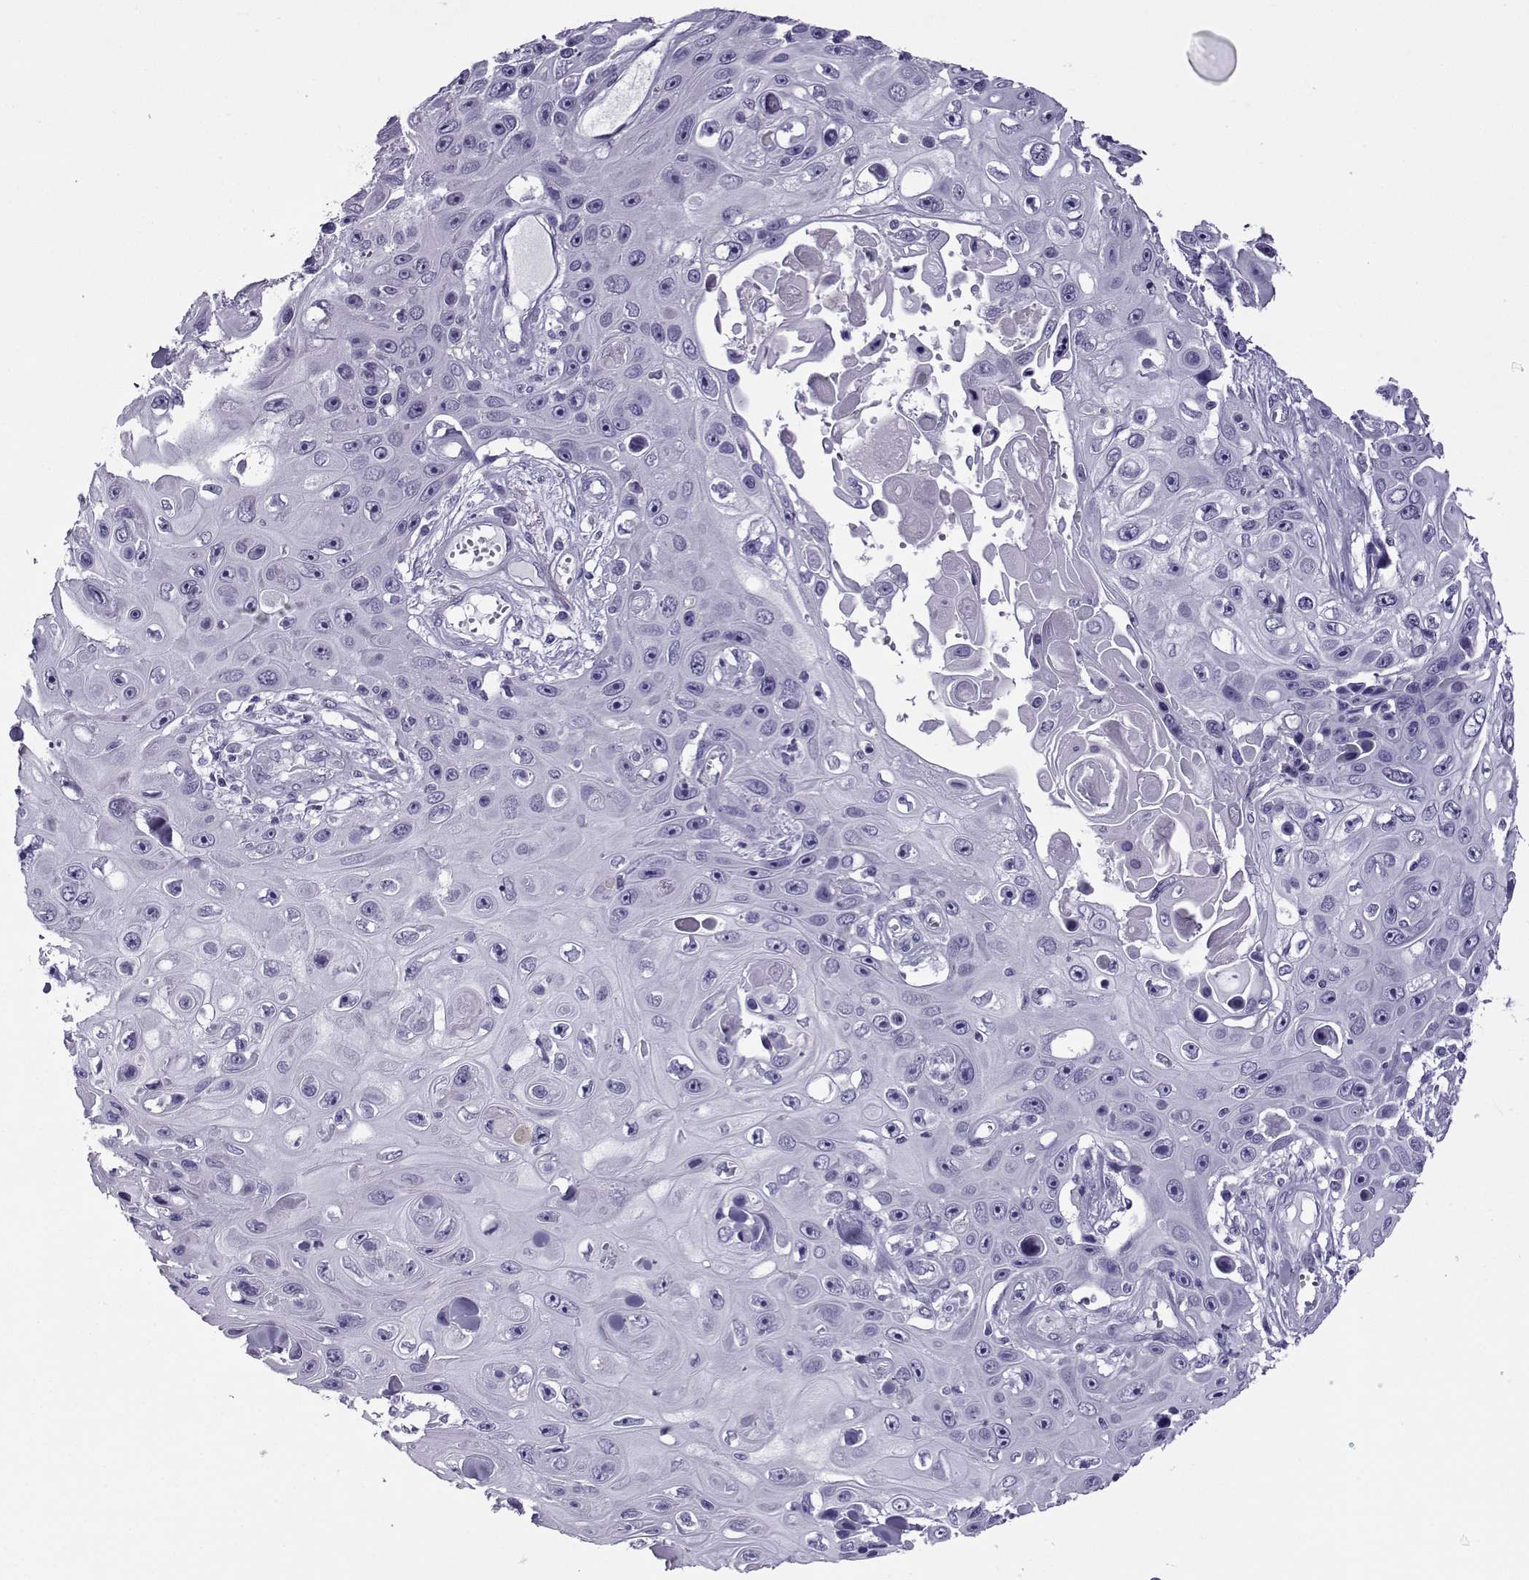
{"staining": {"intensity": "negative", "quantity": "none", "location": "none"}, "tissue": "skin cancer", "cell_type": "Tumor cells", "image_type": "cancer", "snomed": [{"axis": "morphology", "description": "Squamous cell carcinoma, NOS"}, {"axis": "topography", "description": "Skin"}], "caption": "Tumor cells show no significant protein positivity in squamous cell carcinoma (skin).", "gene": "CRYBB1", "patient": {"sex": "male", "age": 82}}